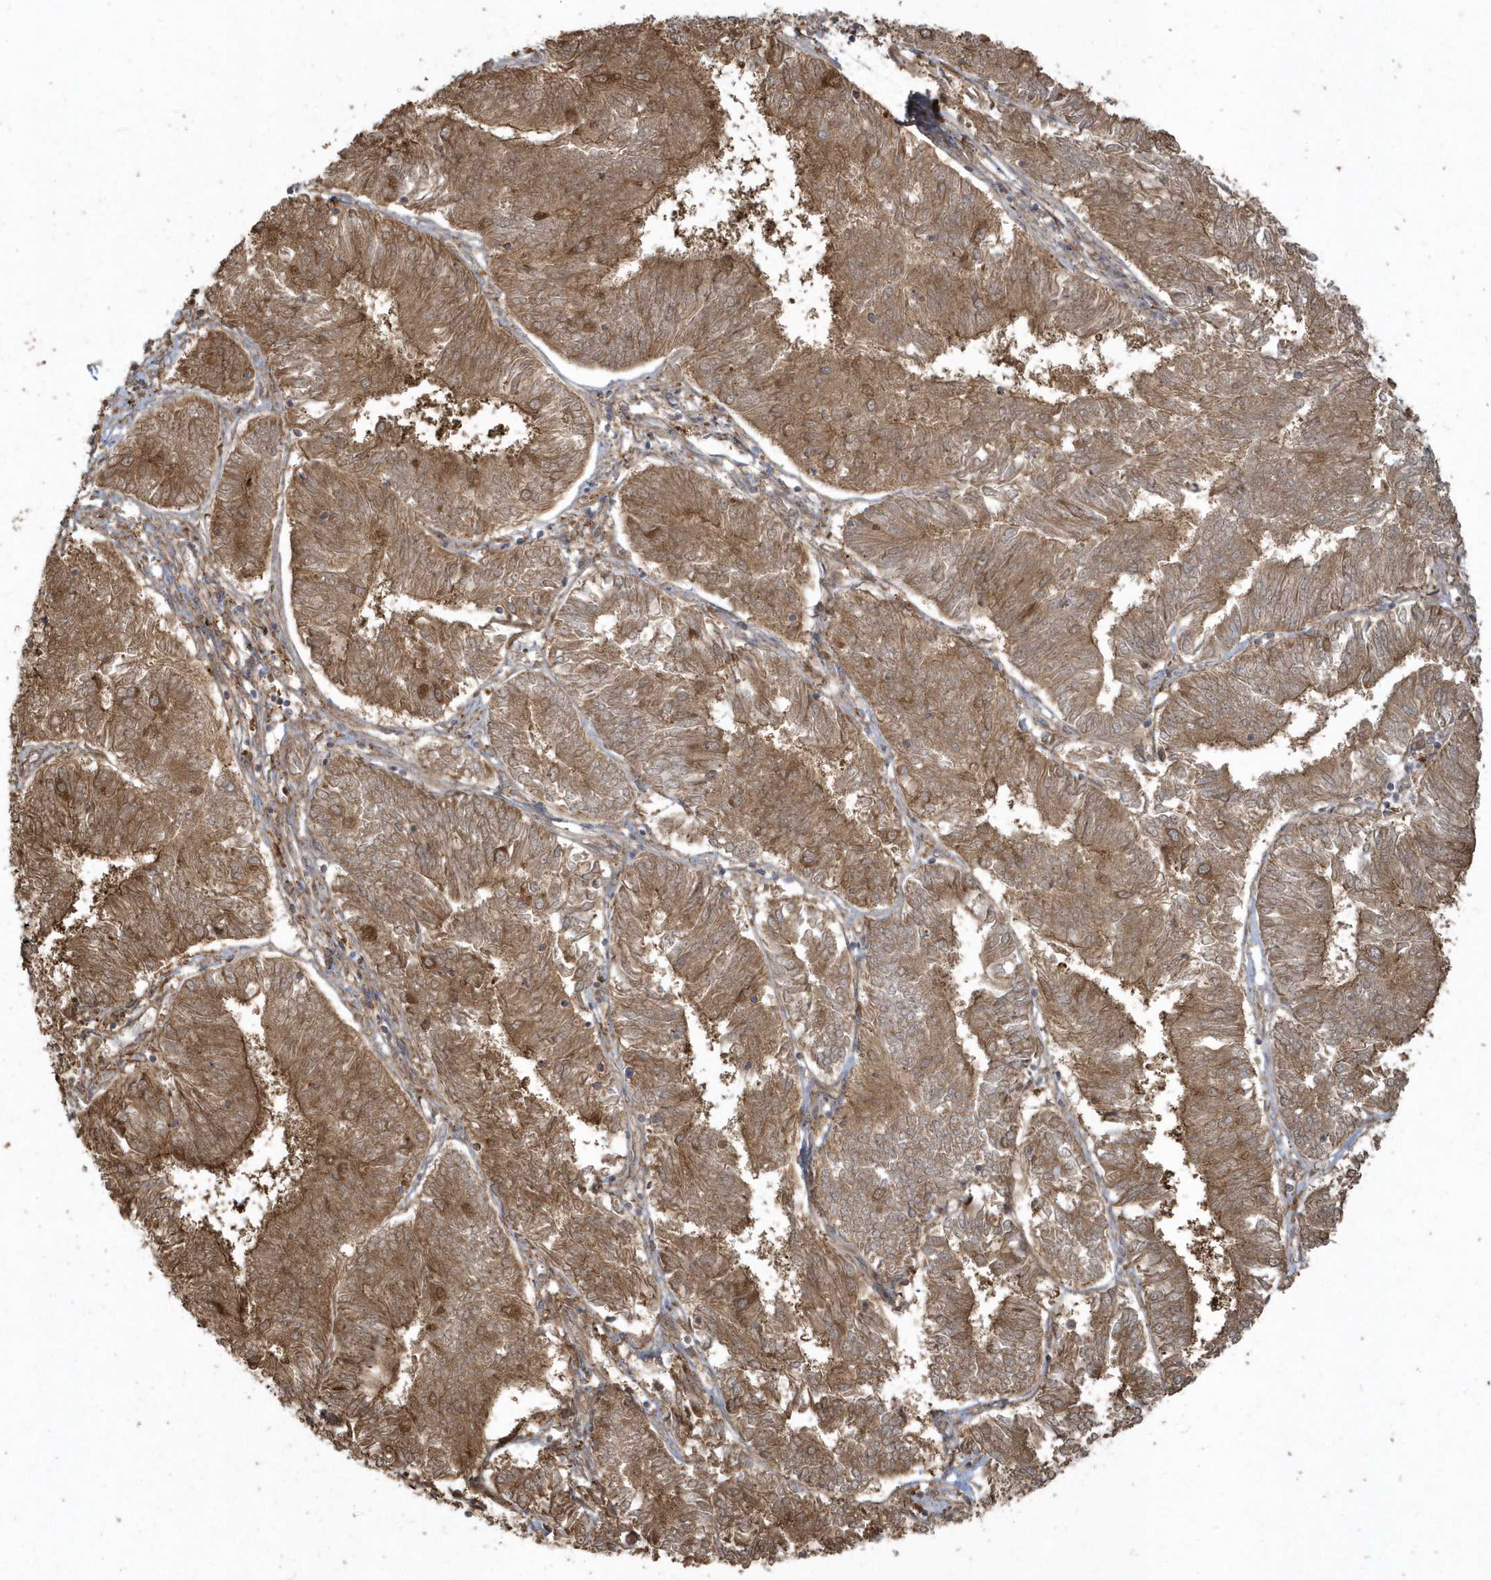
{"staining": {"intensity": "moderate", "quantity": ">75%", "location": "cytoplasmic/membranous"}, "tissue": "endometrial cancer", "cell_type": "Tumor cells", "image_type": "cancer", "snomed": [{"axis": "morphology", "description": "Adenocarcinoma, NOS"}, {"axis": "topography", "description": "Endometrium"}], "caption": "Immunohistochemical staining of endometrial cancer exhibits moderate cytoplasmic/membranous protein positivity in approximately >75% of tumor cells.", "gene": "HNMT", "patient": {"sex": "female", "age": 58}}